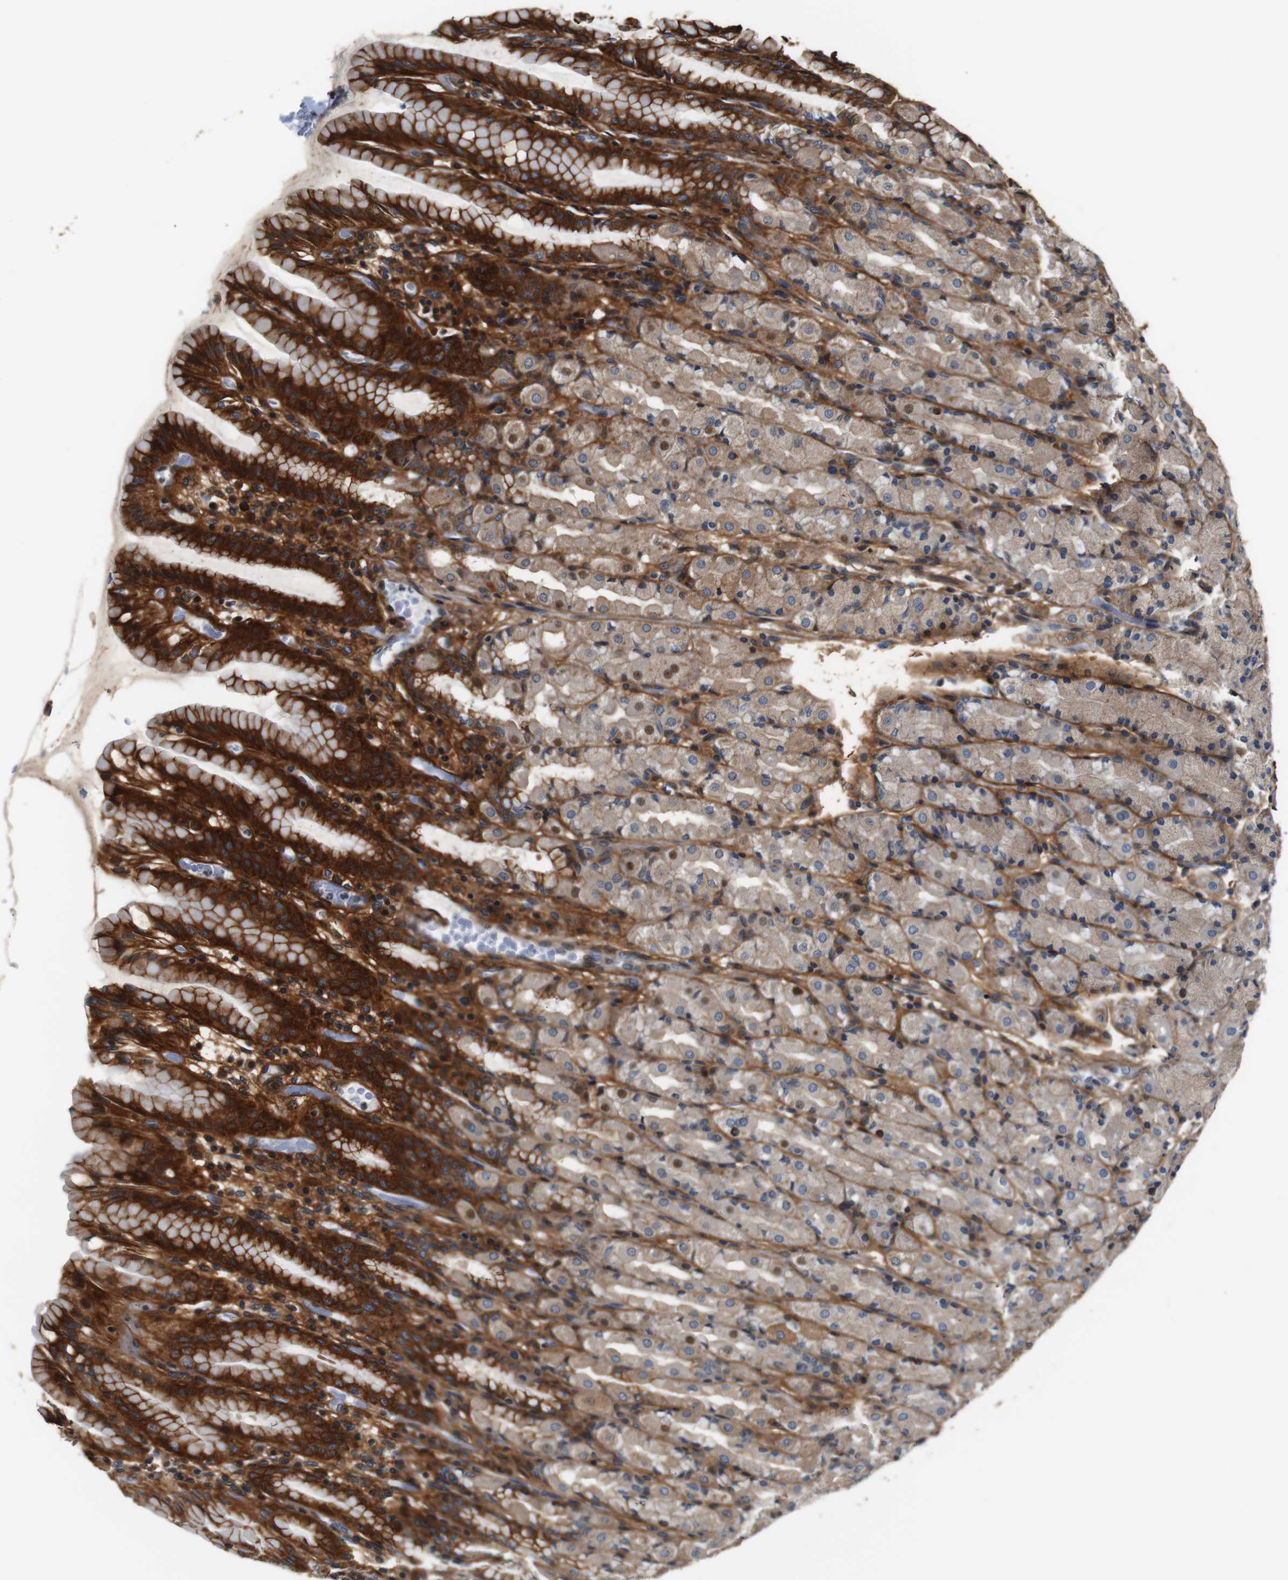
{"staining": {"intensity": "strong", "quantity": ">75%", "location": "cytoplasmic/membranous"}, "tissue": "stomach", "cell_type": "Glandular cells", "image_type": "normal", "snomed": [{"axis": "morphology", "description": "Normal tissue, NOS"}, {"axis": "topography", "description": "Stomach, upper"}], "caption": "Immunohistochemical staining of normal human stomach demonstrates >75% levels of strong cytoplasmic/membranous protein staining in about >75% of glandular cells. (IHC, brightfield microscopy, high magnification).", "gene": "LRP4", "patient": {"sex": "male", "age": 68}}